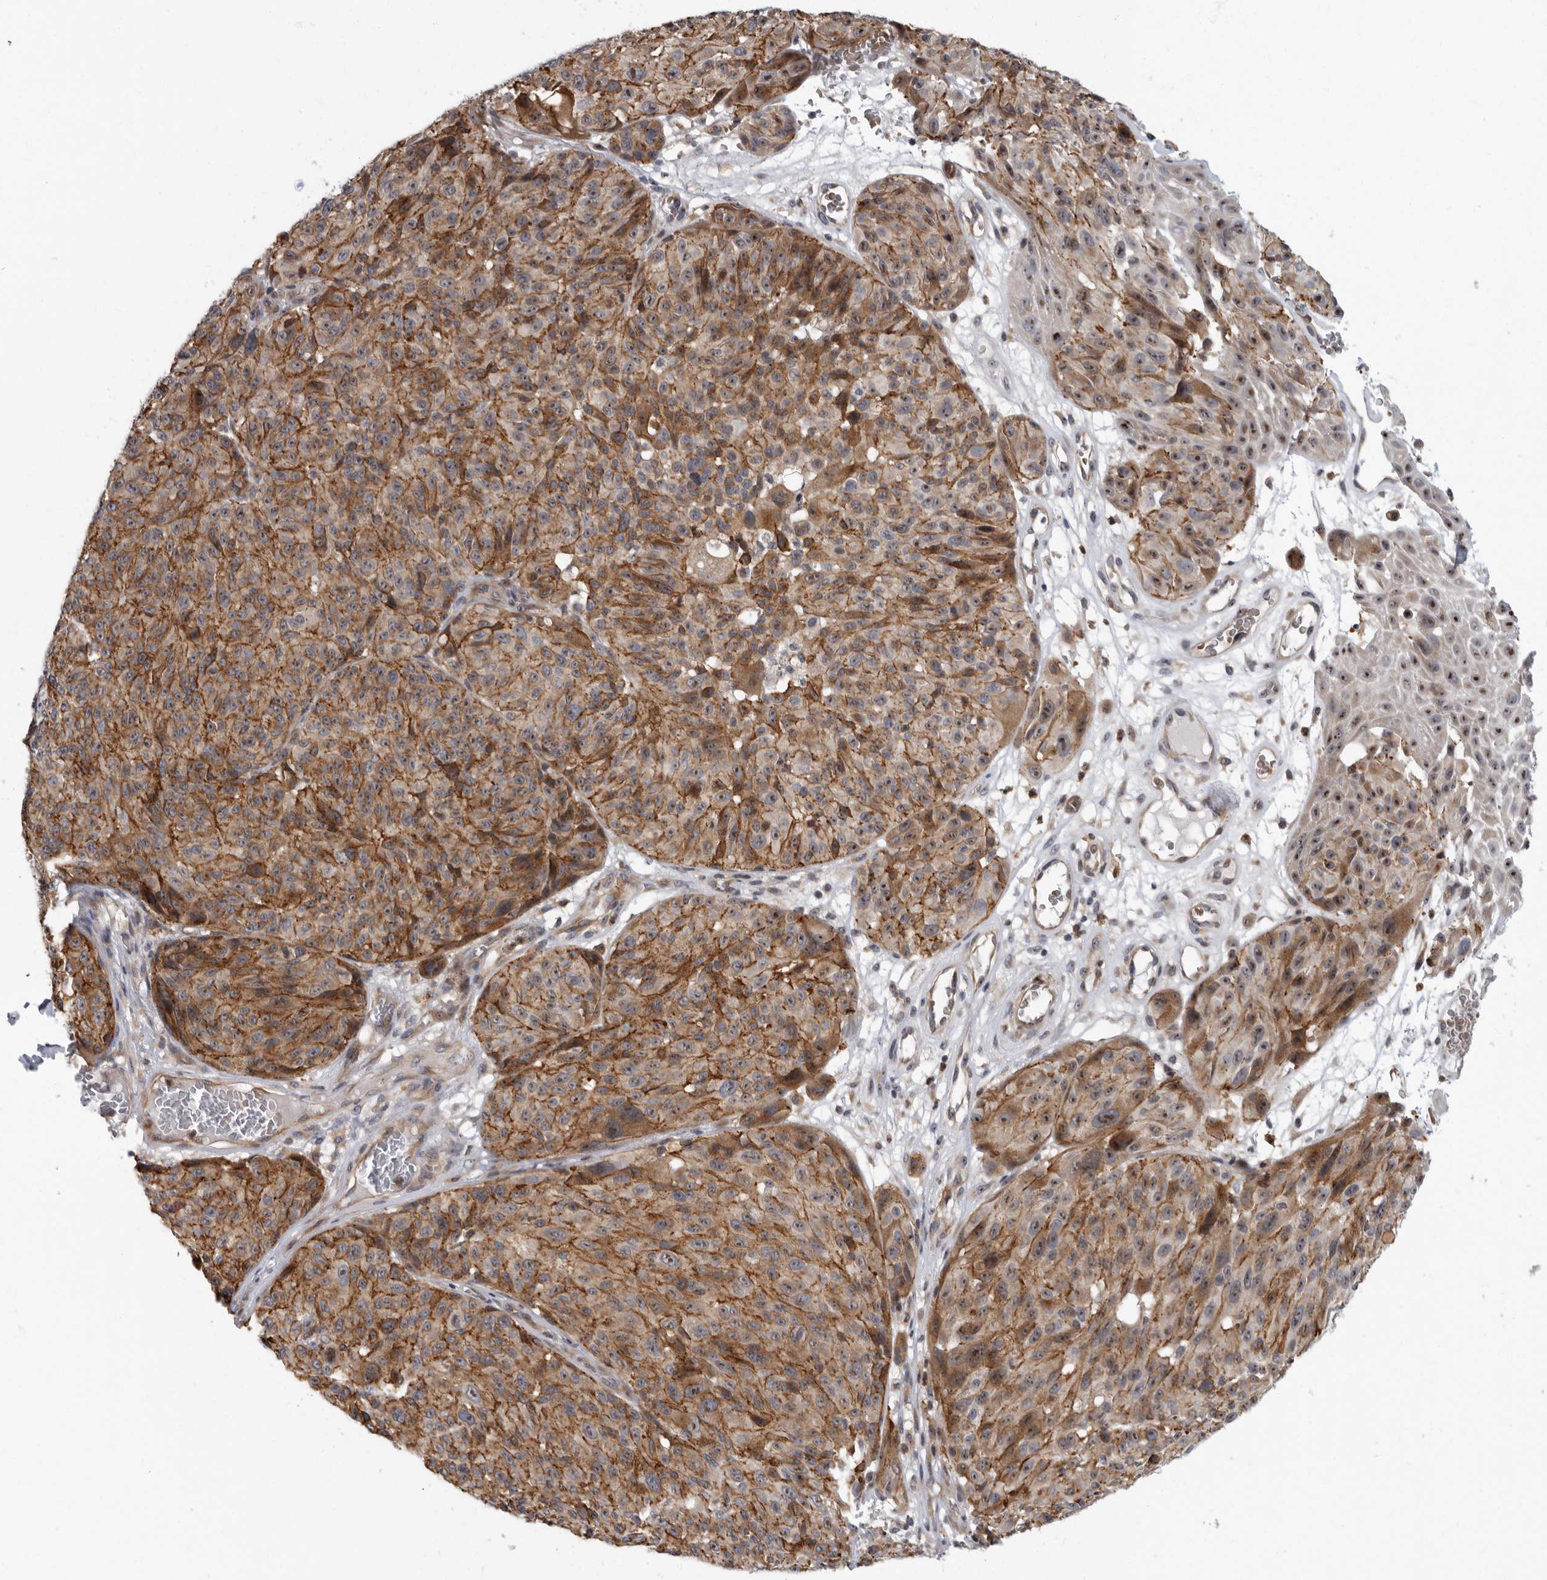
{"staining": {"intensity": "moderate", "quantity": ">75%", "location": "cytoplasmic/membranous"}, "tissue": "melanoma", "cell_type": "Tumor cells", "image_type": "cancer", "snomed": [{"axis": "morphology", "description": "Malignant melanoma, NOS"}, {"axis": "topography", "description": "Skin"}], "caption": "Immunohistochemistry (IHC) photomicrograph of neoplastic tissue: human melanoma stained using immunohistochemistry (IHC) shows medium levels of moderate protein expression localized specifically in the cytoplasmic/membranous of tumor cells, appearing as a cytoplasmic/membranous brown color.", "gene": "PDCD11", "patient": {"sex": "male", "age": 83}}